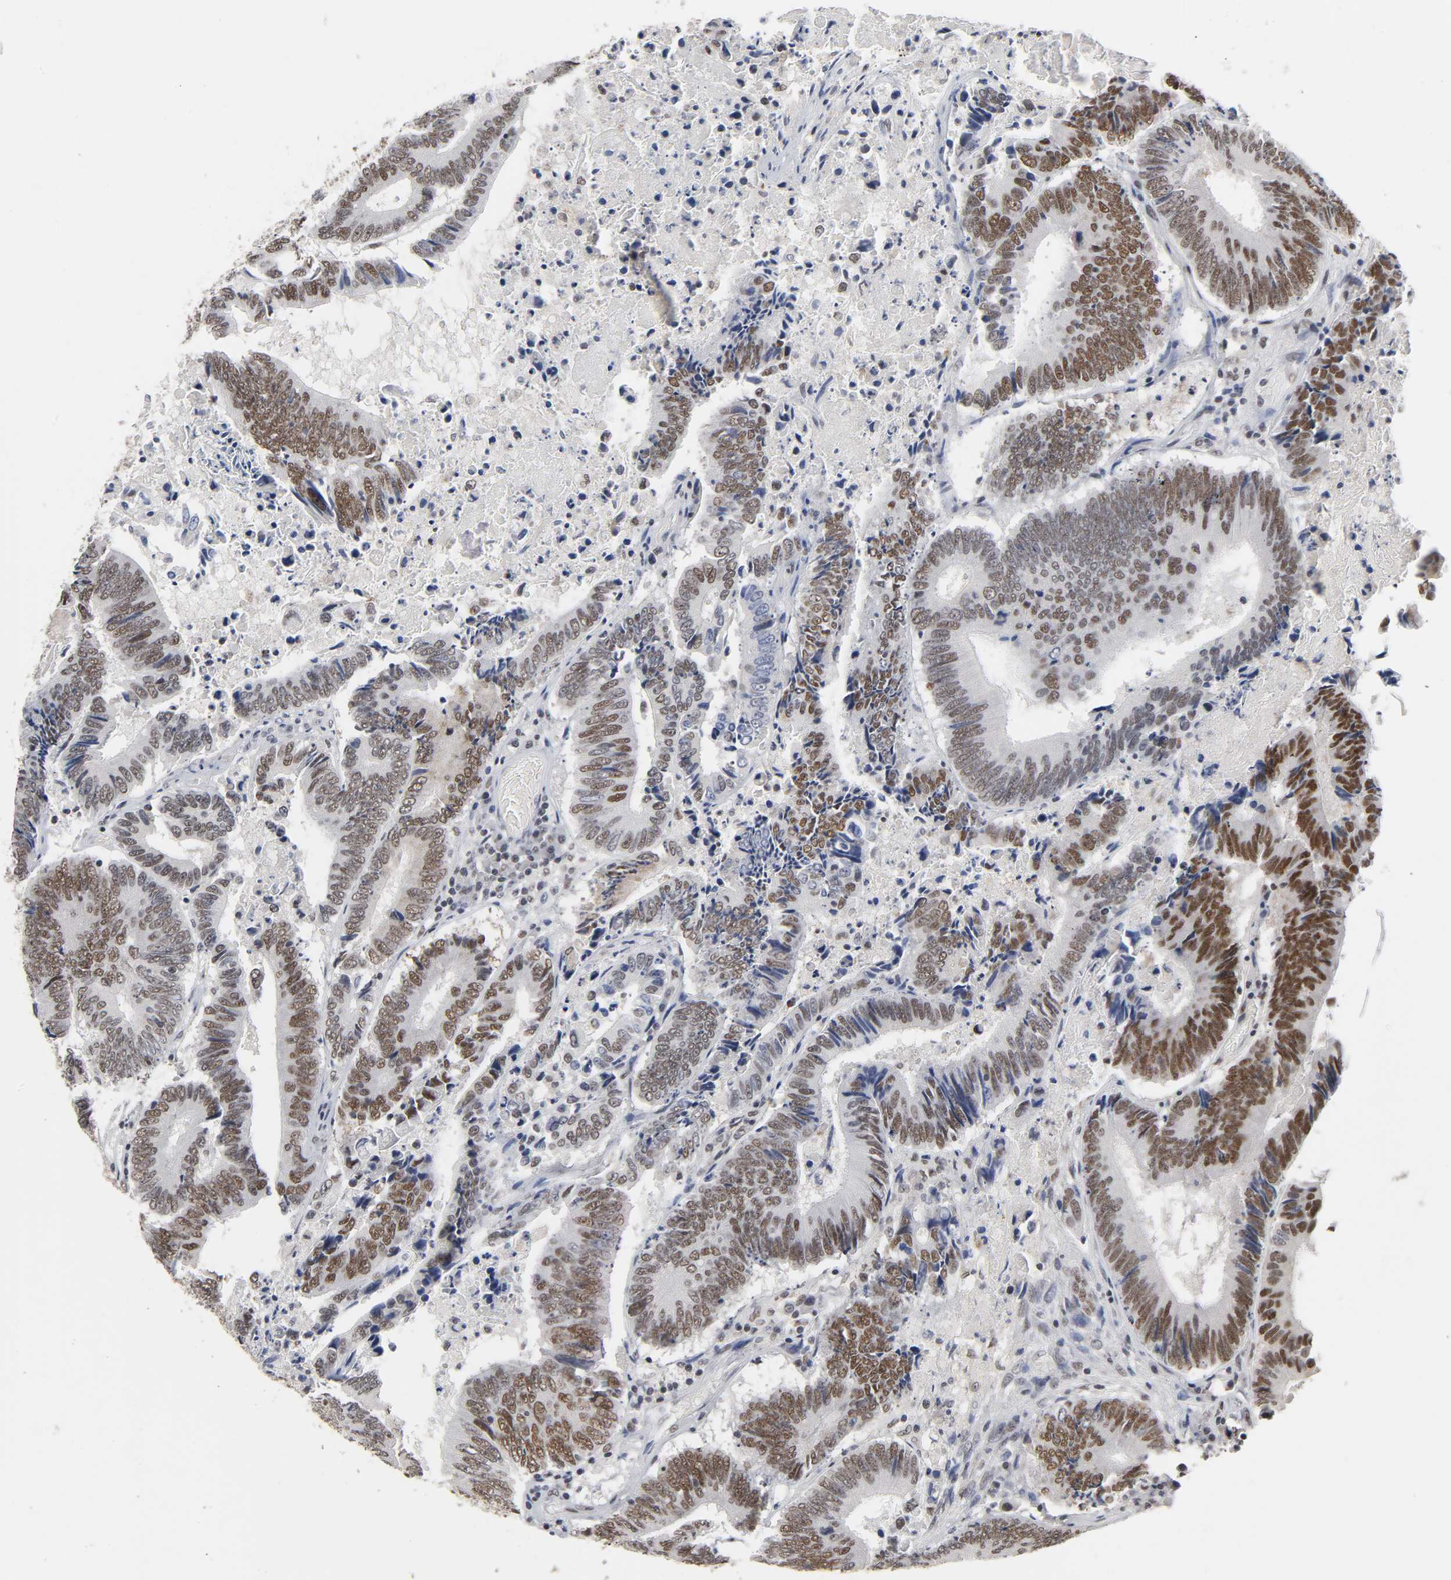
{"staining": {"intensity": "moderate", "quantity": ">75%", "location": "nuclear"}, "tissue": "colorectal cancer", "cell_type": "Tumor cells", "image_type": "cancer", "snomed": [{"axis": "morphology", "description": "Adenocarcinoma, NOS"}, {"axis": "topography", "description": "Colon"}], "caption": "Tumor cells reveal medium levels of moderate nuclear staining in about >75% of cells in colorectal cancer.", "gene": "TRIM33", "patient": {"sex": "female", "age": 78}}